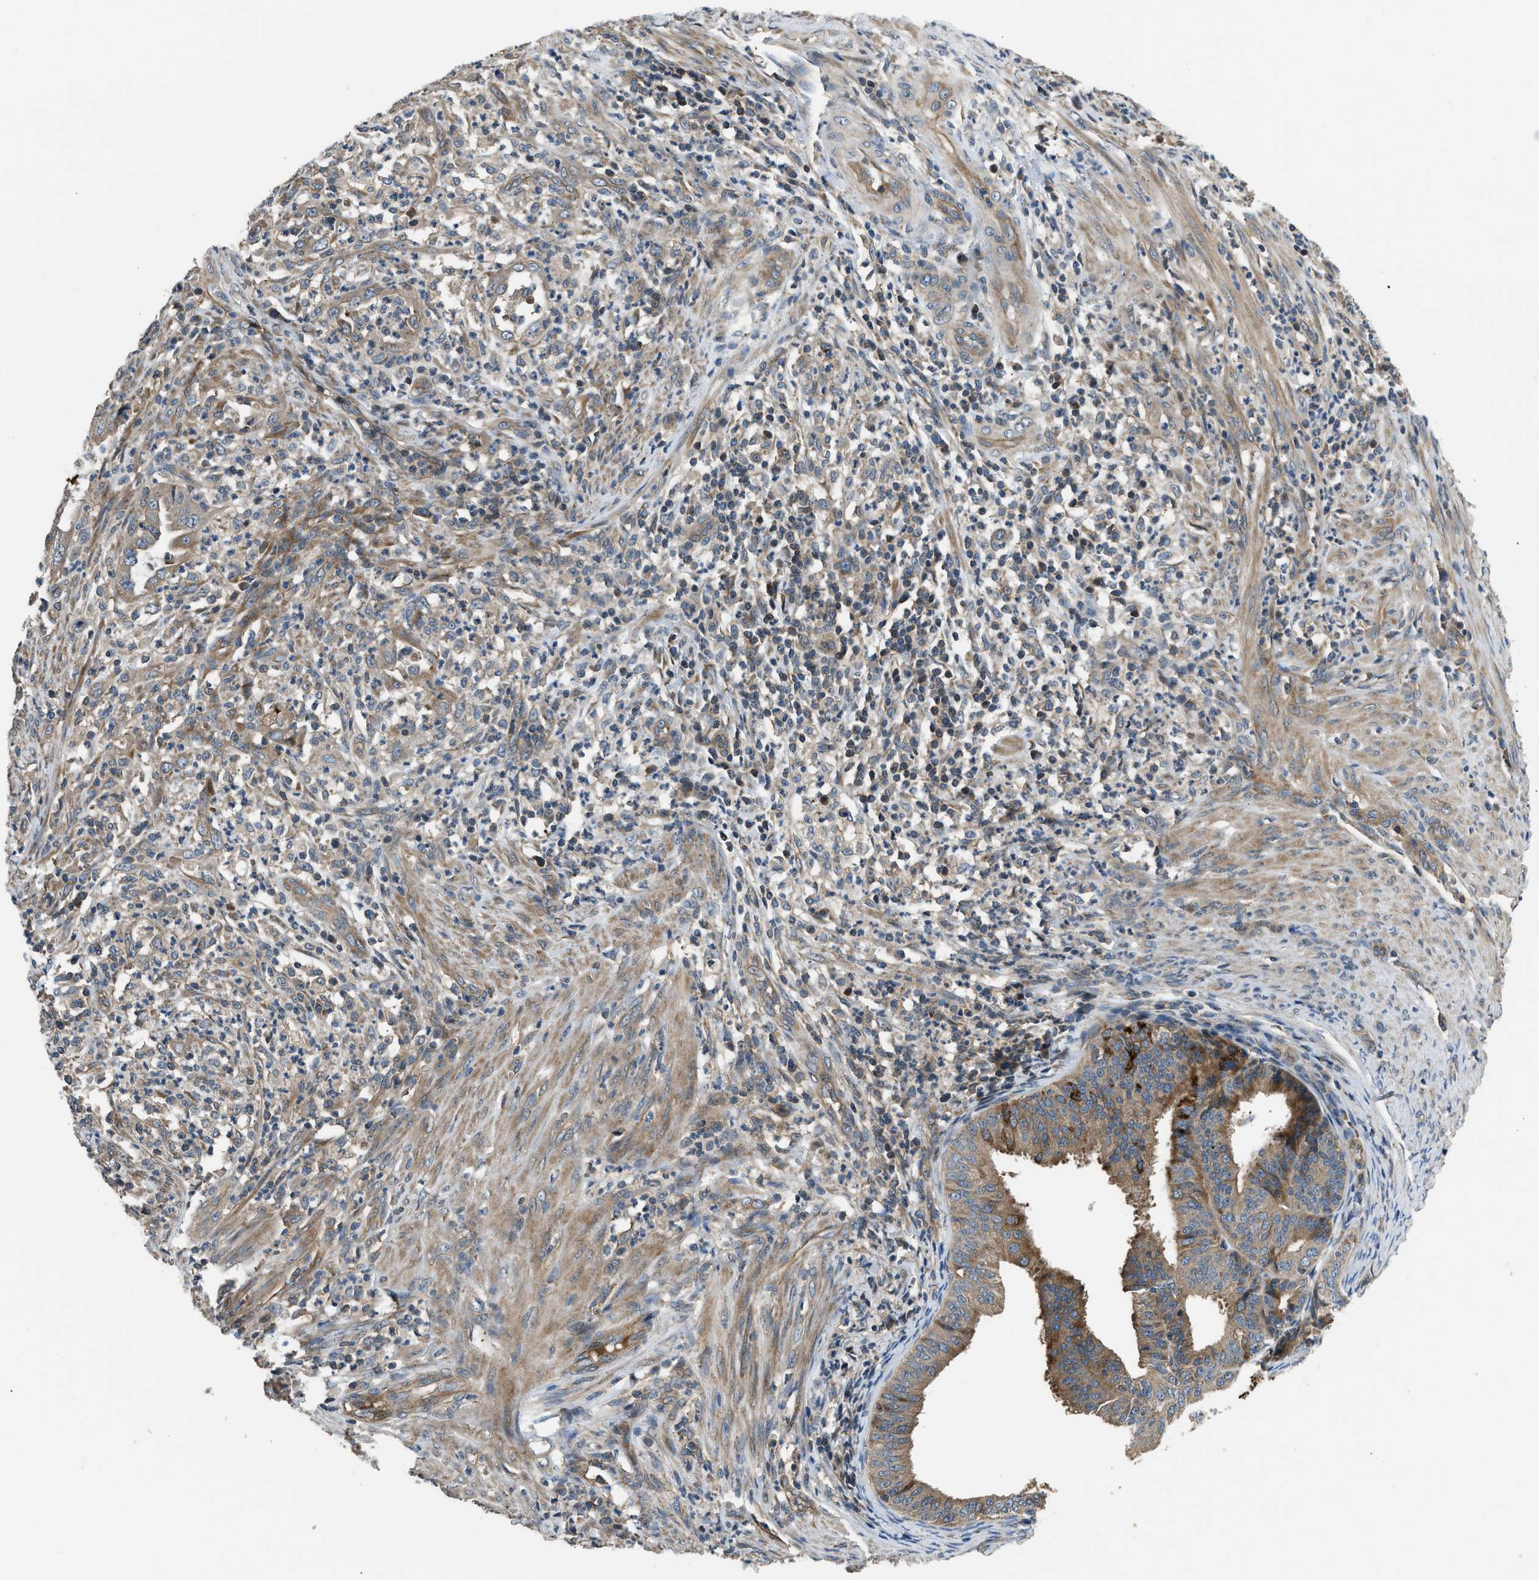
{"staining": {"intensity": "moderate", "quantity": ">75%", "location": "cytoplasmic/membranous"}, "tissue": "endometrial cancer", "cell_type": "Tumor cells", "image_type": "cancer", "snomed": [{"axis": "morphology", "description": "Adenocarcinoma, NOS"}, {"axis": "topography", "description": "Endometrium"}], "caption": "Moderate cytoplasmic/membranous protein expression is seen in about >75% of tumor cells in endometrial cancer (adenocarcinoma).", "gene": "IL3RA", "patient": {"sex": "female", "age": 70}}